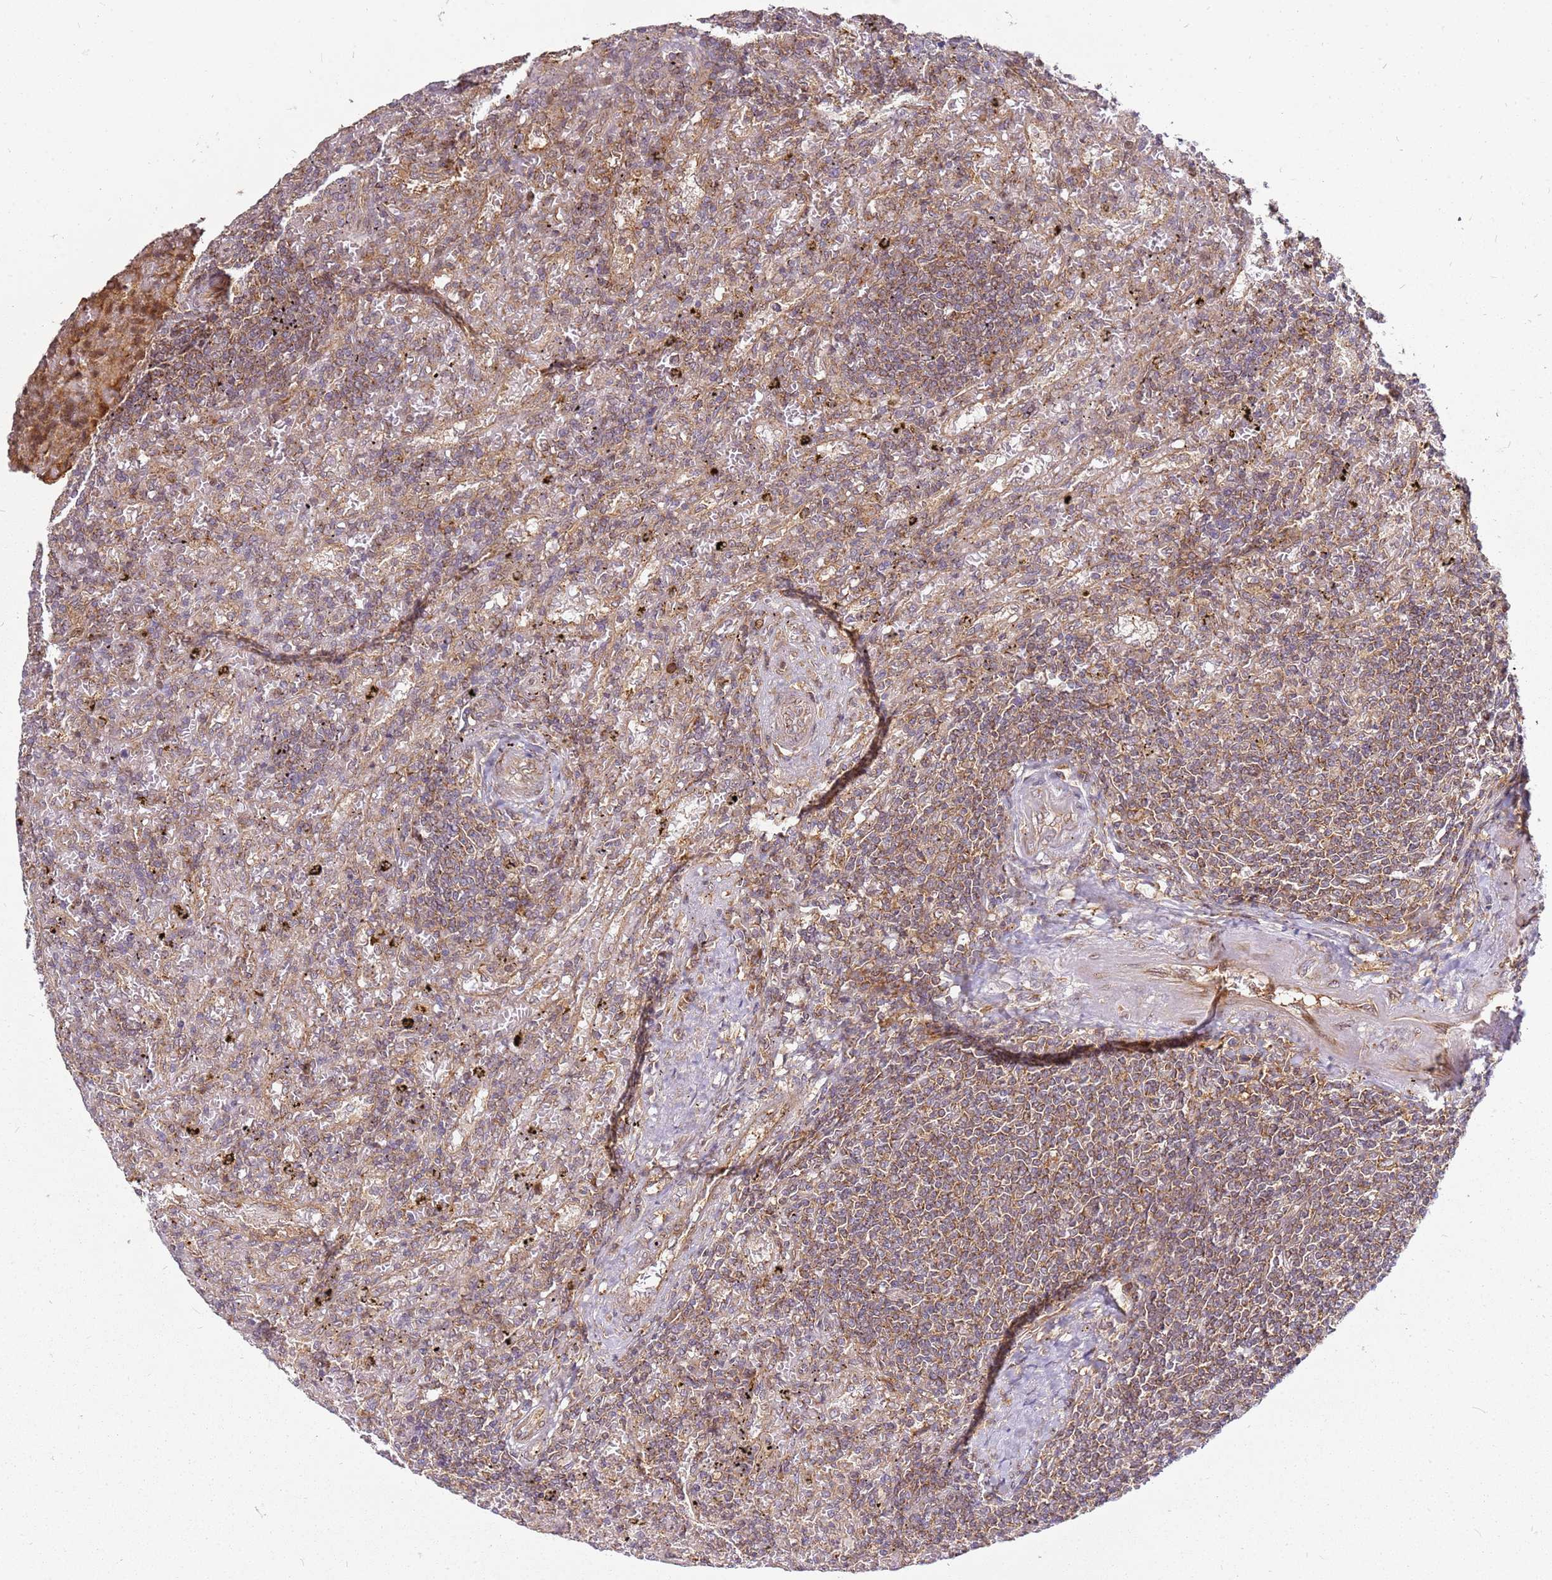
{"staining": {"intensity": "moderate", "quantity": ">75%", "location": "cytoplasmic/membranous"}, "tissue": "lymphoma", "cell_type": "Tumor cells", "image_type": "cancer", "snomed": [{"axis": "morphology", "description": "Malignant lymphoma, non-Hodgkin's type, Low grade"}, {"axis": "topography", "description": "Spleen"}], "caption": "The micrograph exhibits immunohistochemical staining of lymphoma. There is moderate cytoplasmic/membranous expression is appreciated in approximately >75% of tumor cells. (Brightfield microscopy of DAB IHC at high magnification).", "gene": "CCDC159", "patient": {"sex": "male", "age": 76}}